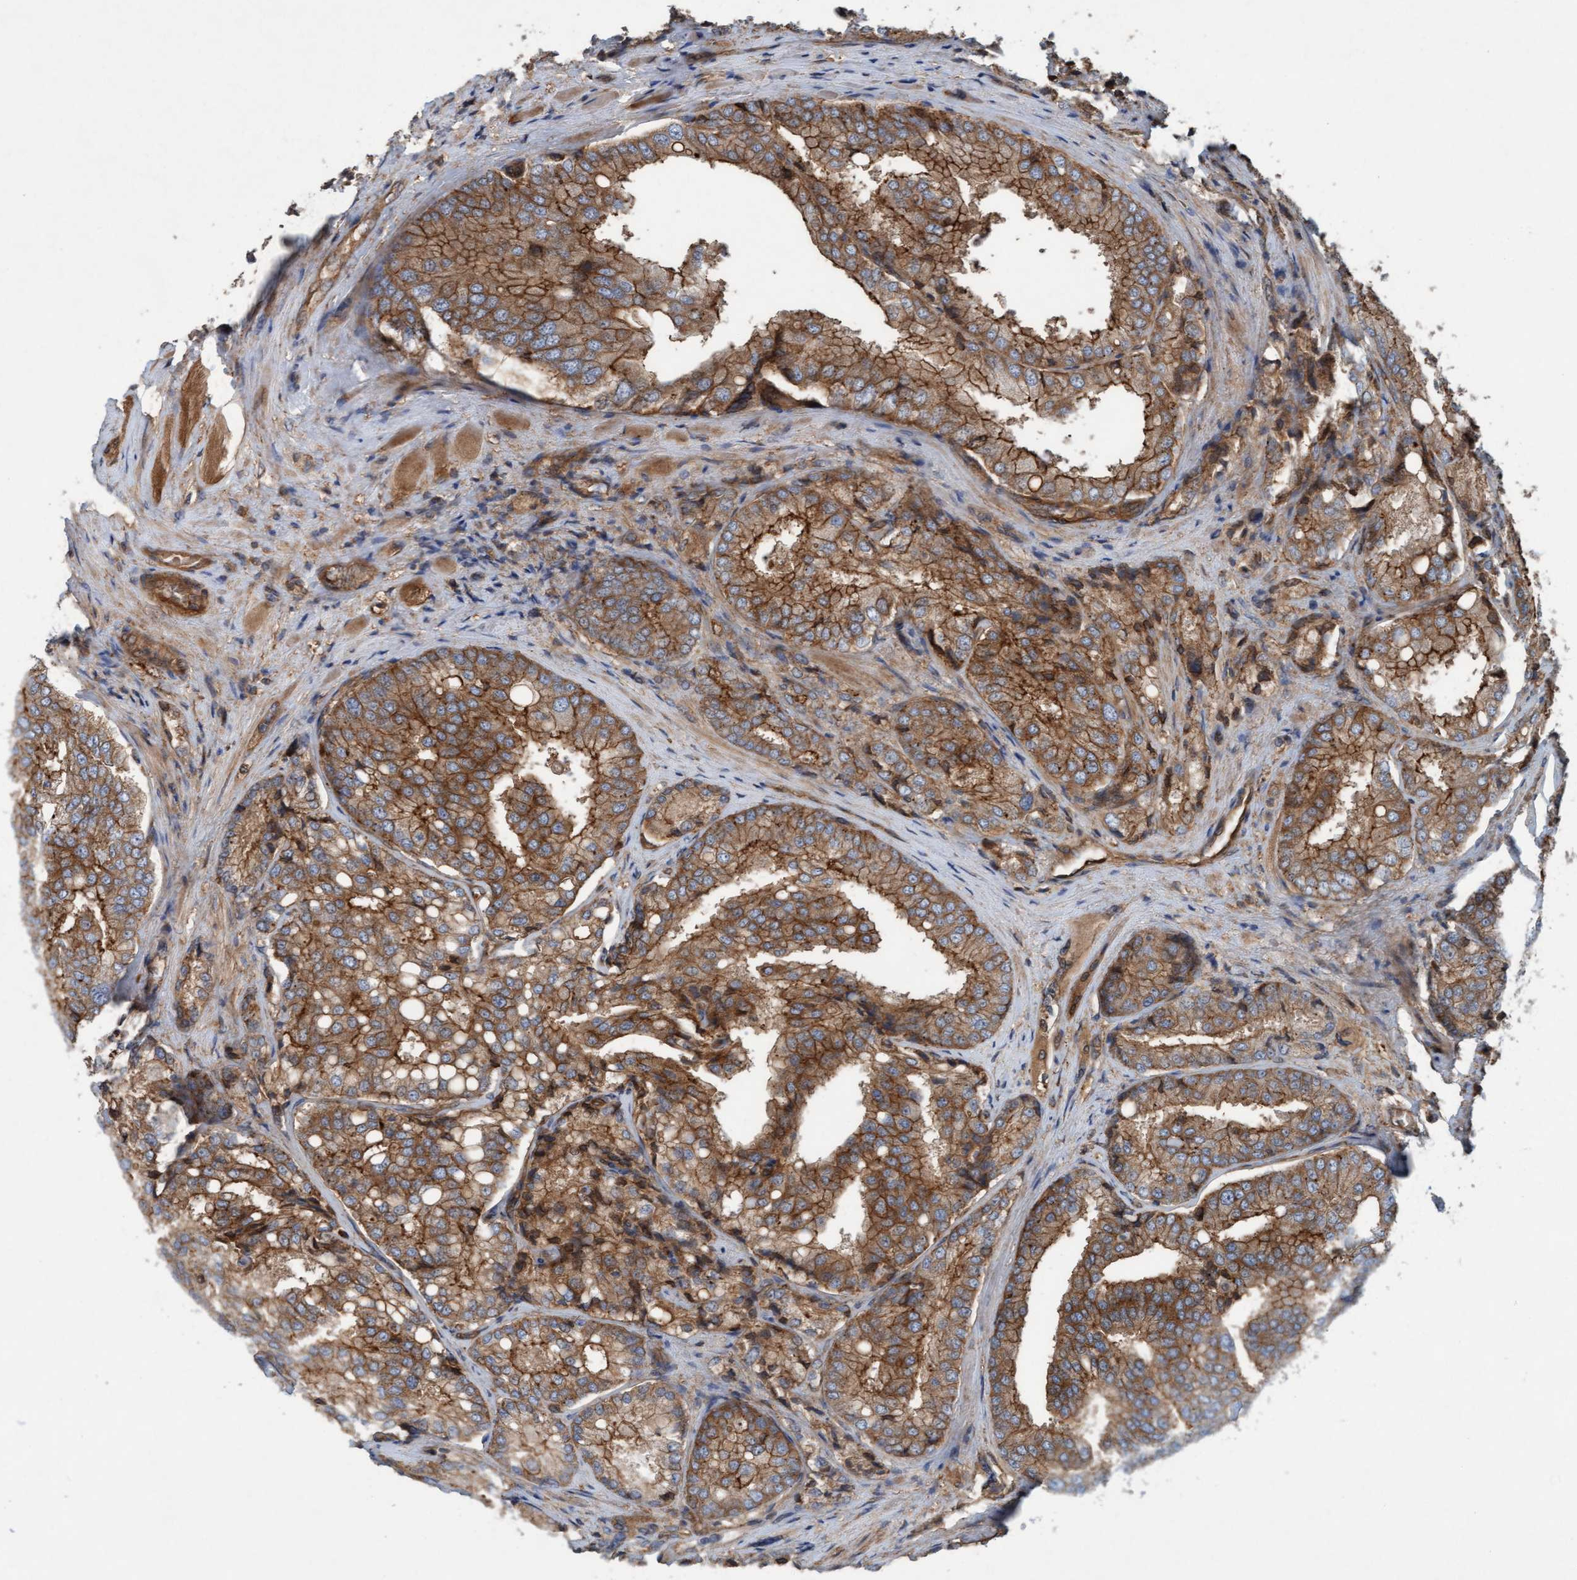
{"staining": {"intensity": "moderate", "quantity": ">75%", "location": "cytoplasmic/membranous"}, "tissue": "prostate cancer", "cell_type": "Tumor cells", "image_type": "cancer", "snomed": [{"axis": "morphology", "description": "Adenocarcinoma, High grade"}, {"axis": "topography", "description": "Prostate"}], "caption": "Immunohistochemical staining of human prostate cancer (high-grade adenocarcinoma) reveals medium levels of moderate cytoplasmic/membranous protein expression in approximately >75% of tumor cells. The staining was performed using DAB (3,3'-diaminobenzidine) to visualize the protein expression in brown, while the nuclei were stained in blue with hematoxylin (Magnification: 20x).", "gene": "ERAL1", "patient": {"sex": "male", "age": 50}}